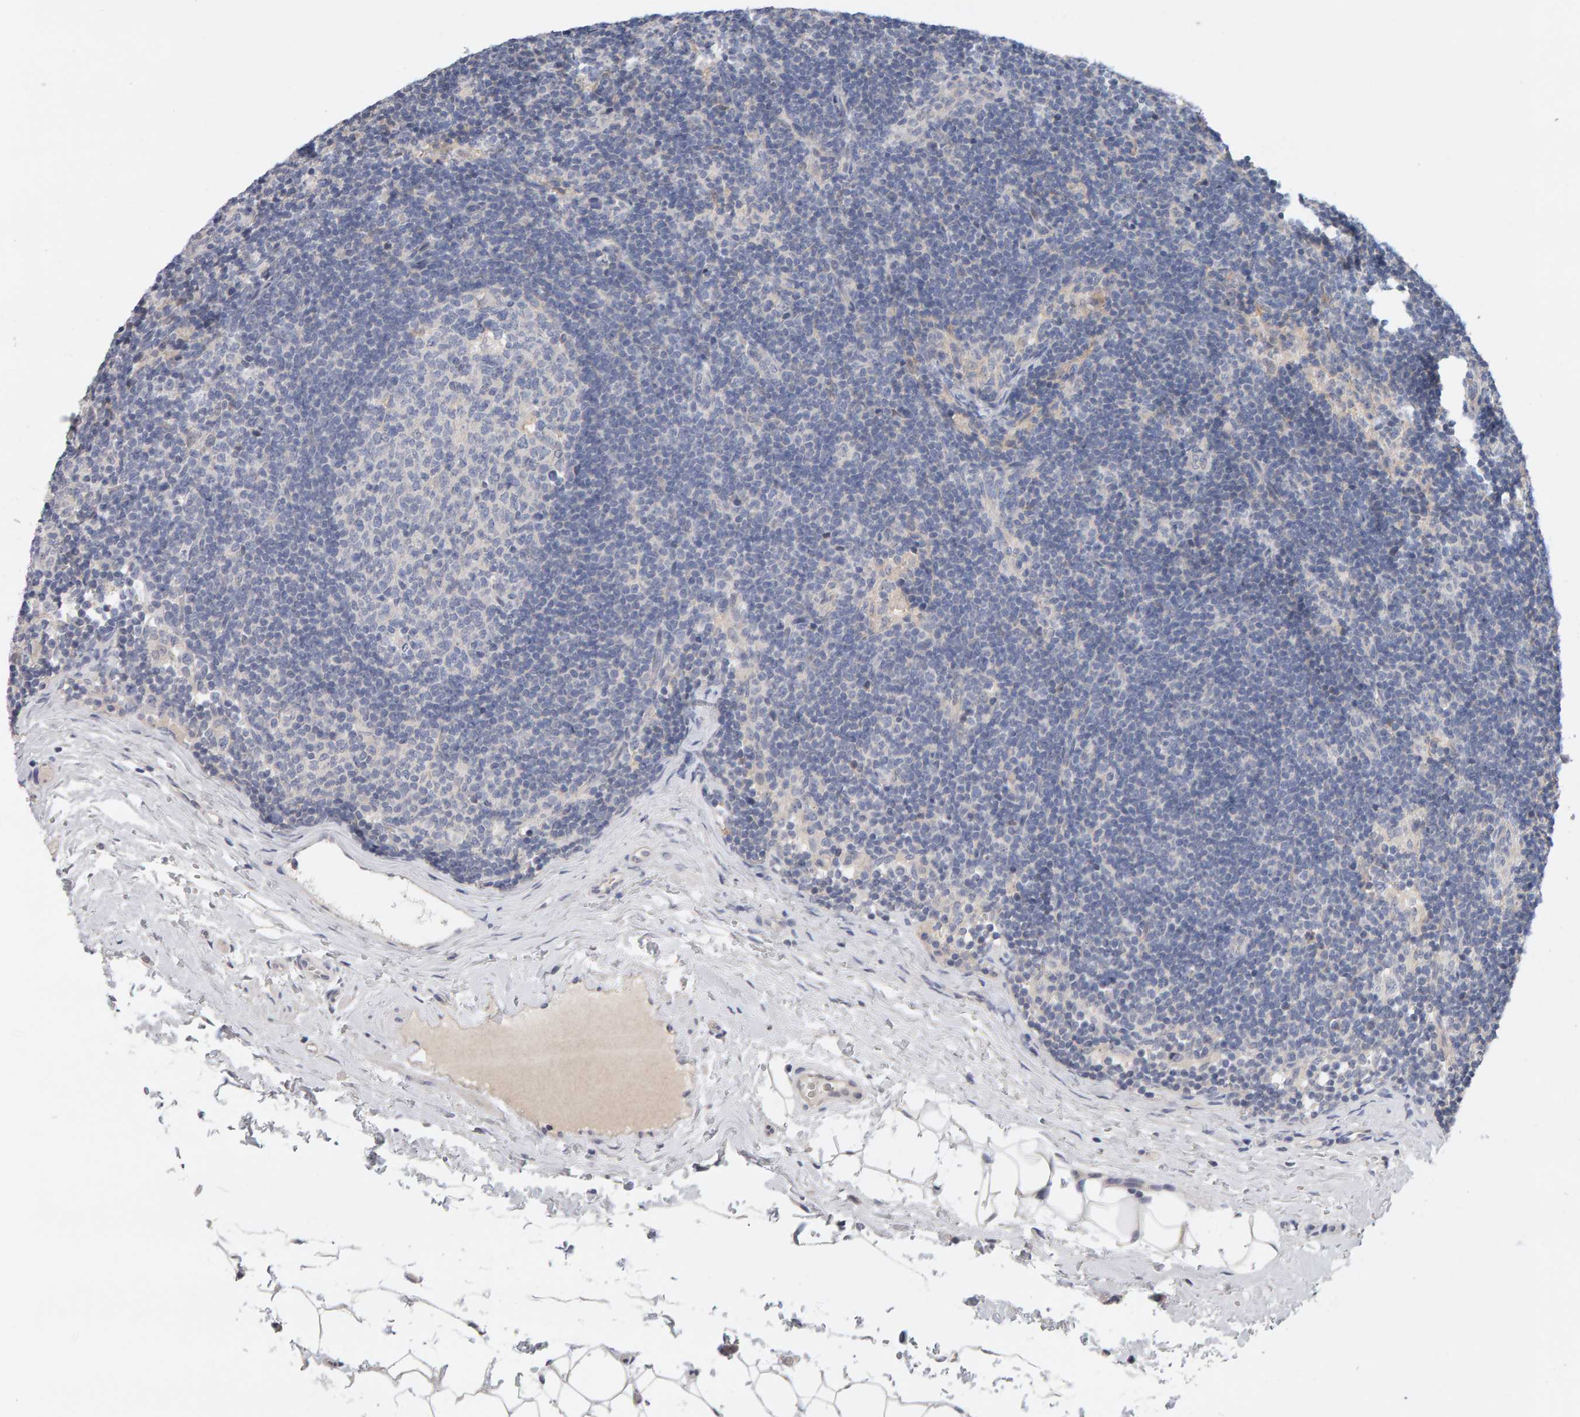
{"staining": {"intensity": "negative", "quantity": "none", "location": "none"}, "tissue": "lymph node", "cell_type": "Germinal center cells", "image_type": "normal", "snomed": [{"axis": "morphology", "description": "Normal tissue, NOS"}, {"axis": "topography", "description": "Lymph node"}], "caption": "A high-resolution histopathology image shows immunohistochemistry (IHC) staining of benign lymph node, which reveals no significant staining in germinal center cells. (Stains: DAB immunohistochemistry (IHC) with hematoxylin counter stain, Microscopy: brightfield microscopy at high magnification).", "gene": "GFUS", "patient": {"sex": "female", "age": 22}}